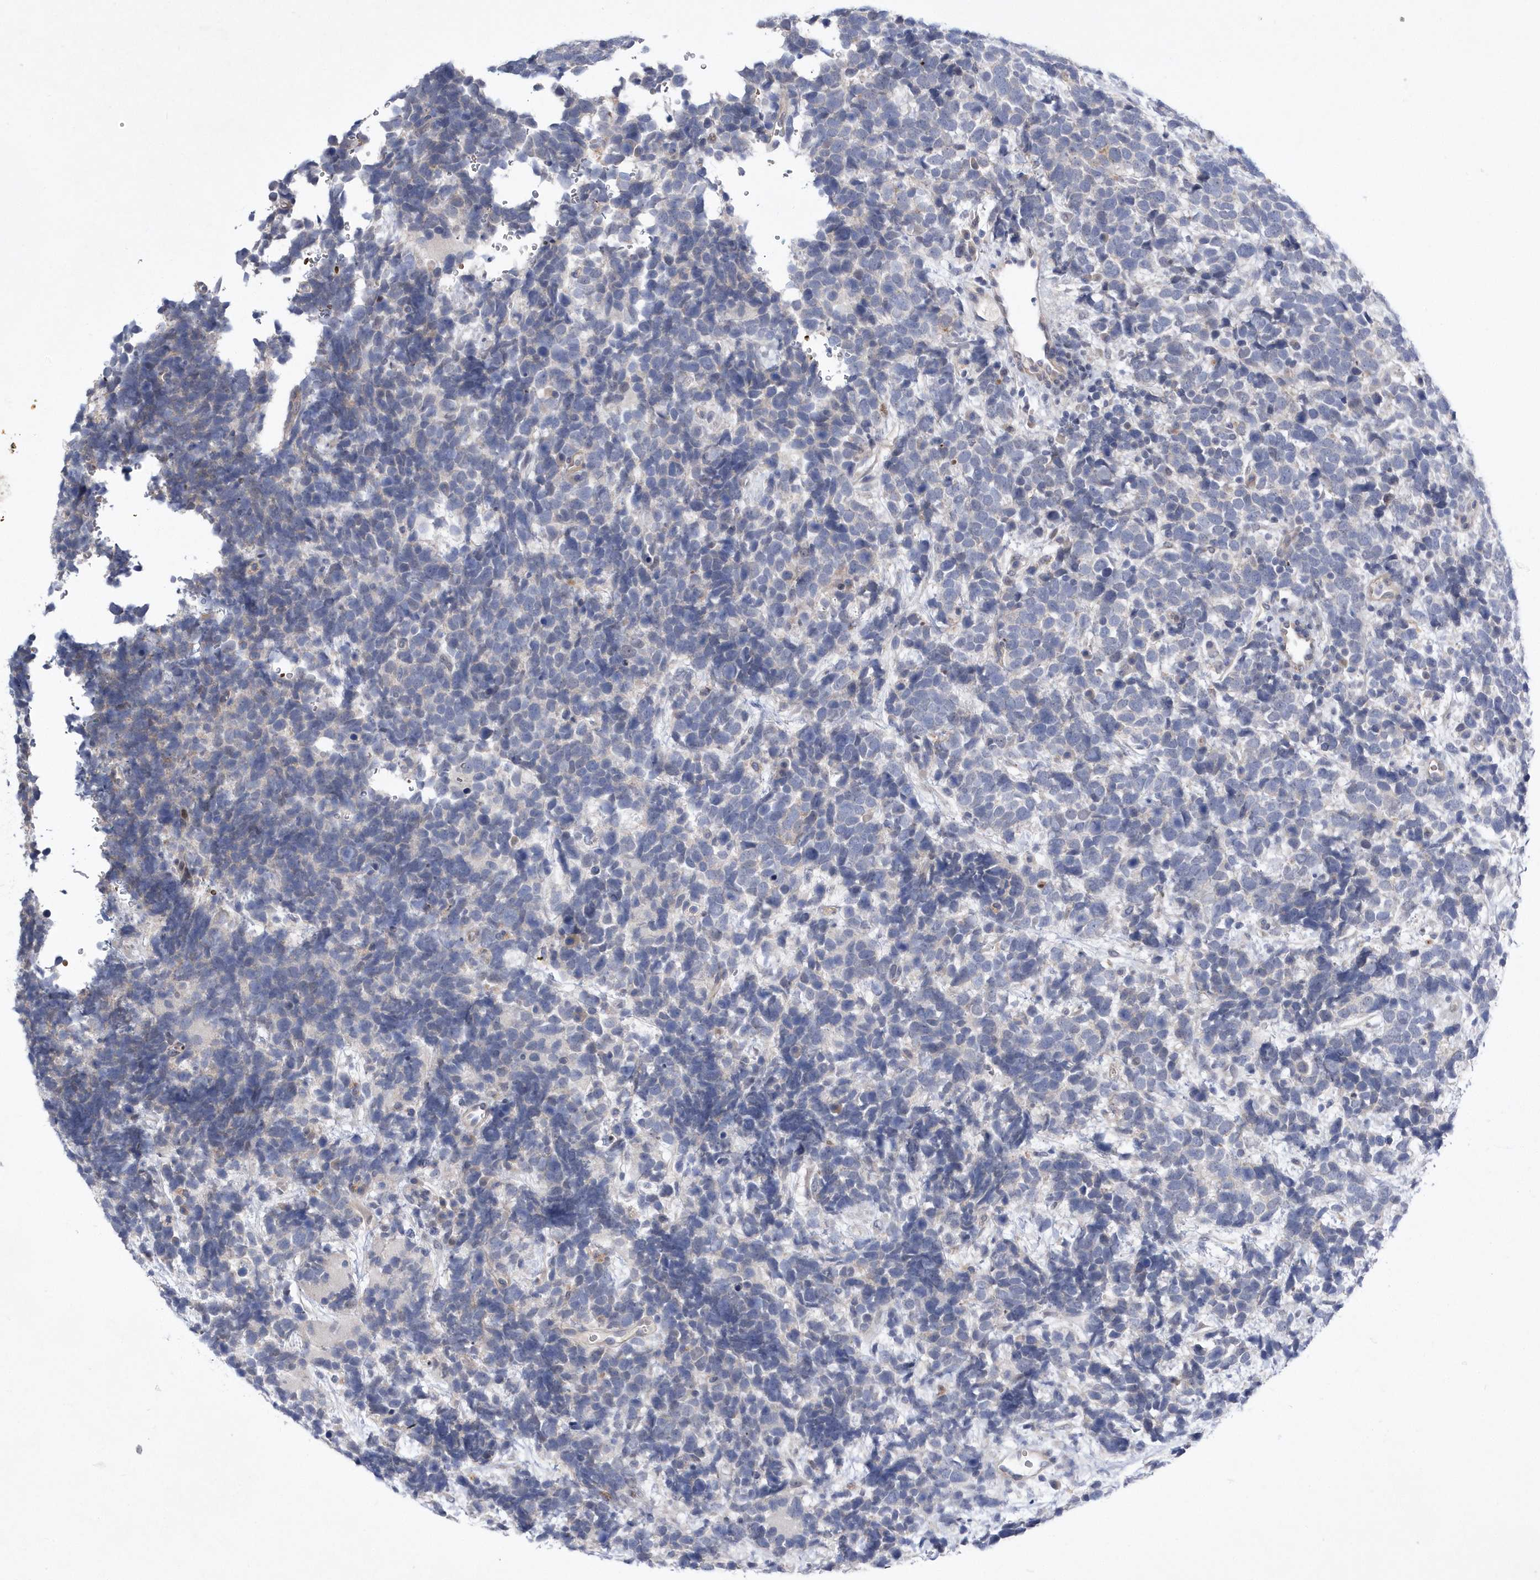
{"staining": {"intensity": "negative", "quantity": "none", "location": "none"}, "tissue": "urothelial cancer", "cell_type": "Tumor cells", "image_type": "cancer", "snomed": [{"axis": "morphology", "description": "Urothelial carcinoma, High grade"}, {"axis": "topography", "description": "Urinary bladder"}], "caption": "An immunohistochemistry (IHC) histopathology image of urothelial cancer is shown. There is no staining in tumor cells of urothelial cancer.", "gene": "ZNF875", "patient": {"sex": "female", "age": 82}}